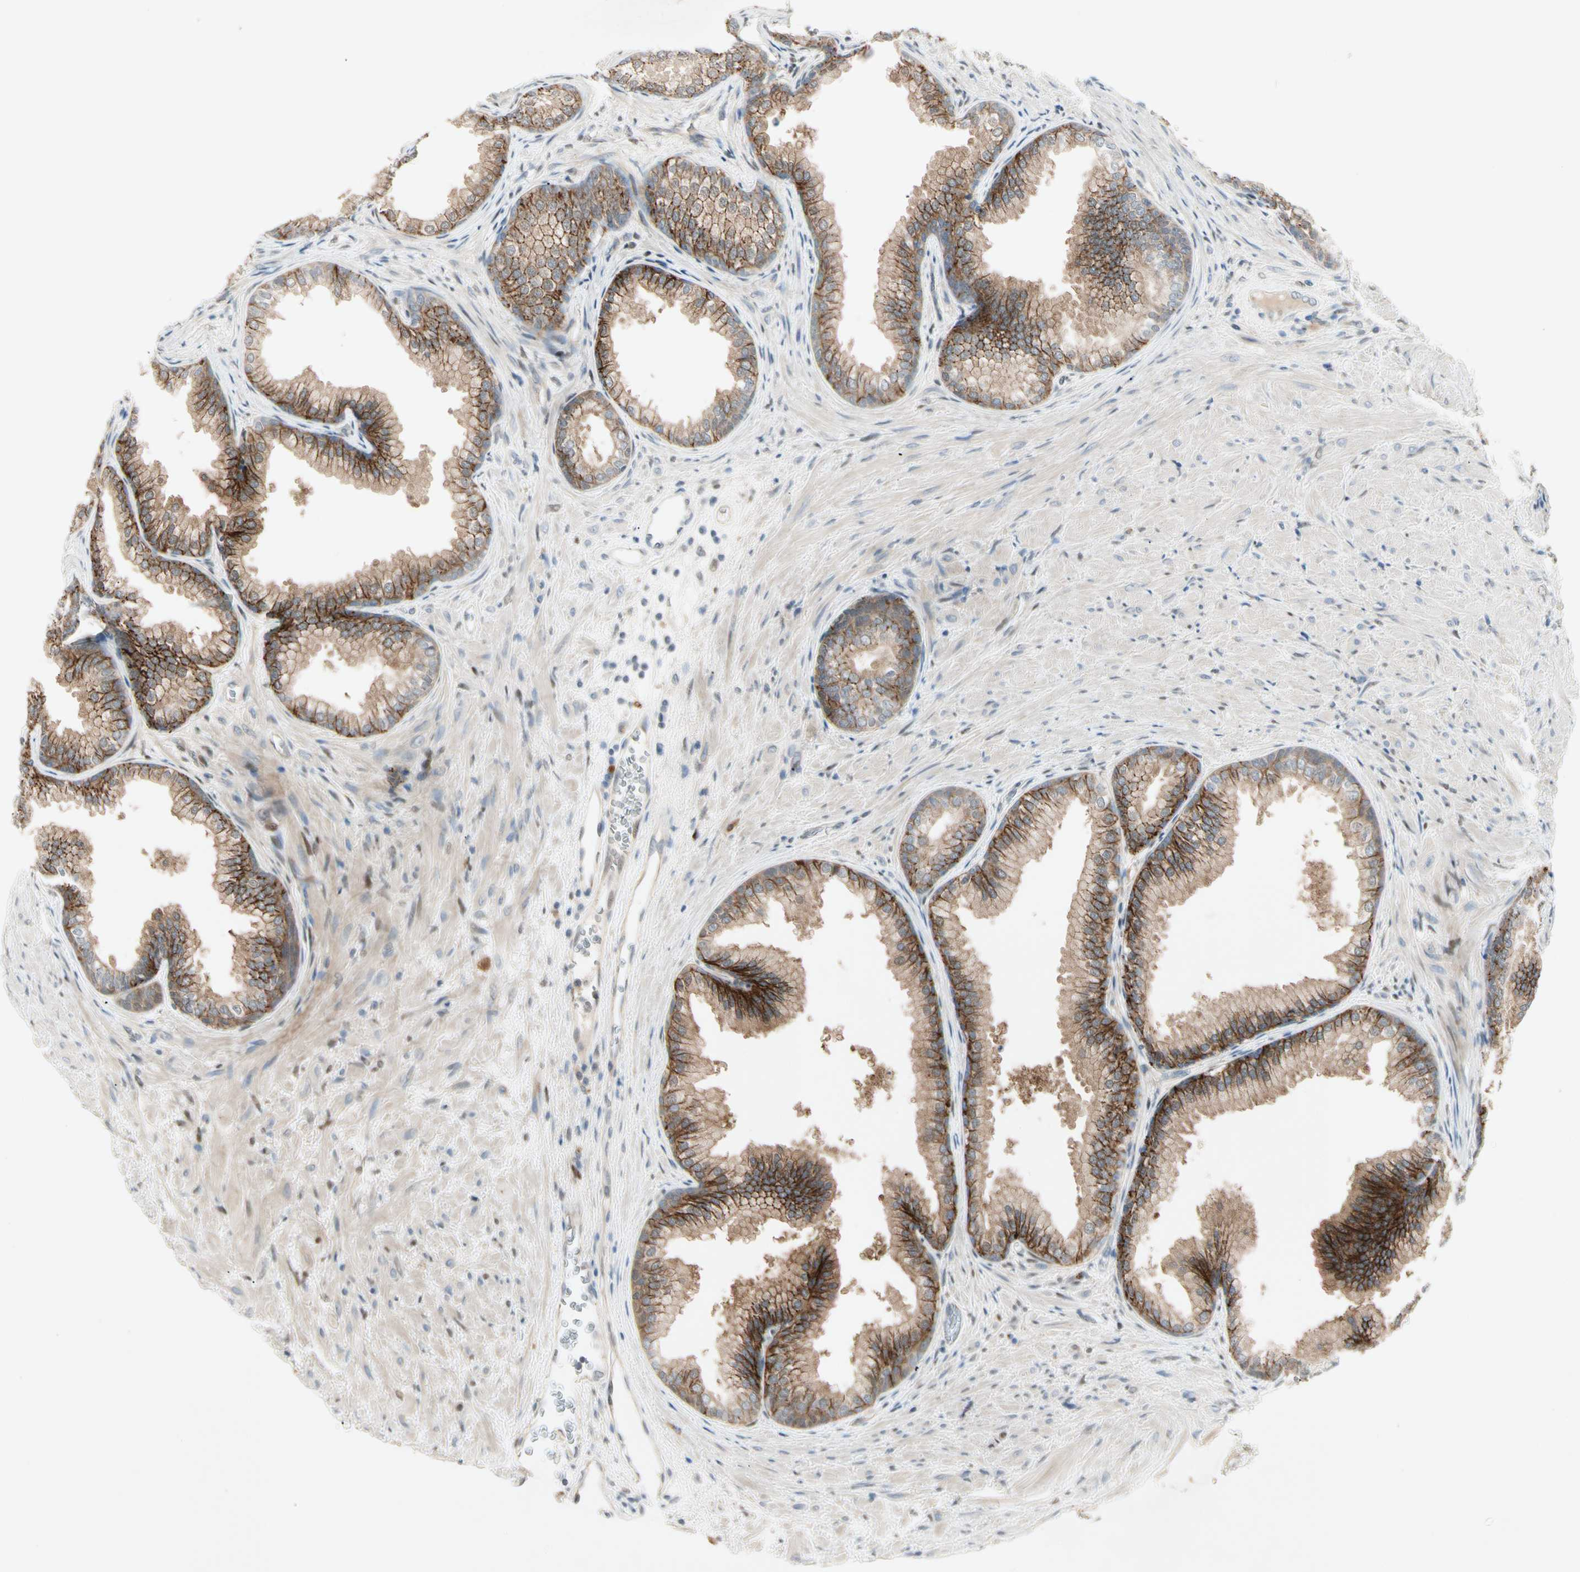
{"staining": {"intensity": "moderate", "quantity": ">75%", "location": "cytoplasmic/membranous"}, "tissue": "prostate", "cell_type": "Glandular cells", "image_type": "normal", "snomed": [{"axis": "morphology", "description": "Normal tissue, NOS"}, {"axis": "topography", "description": "Prostate"}], "caption": "Prostate stained for a protein exhibits moderate cytoplasmic/membranous positivity in glandular cells. (DAB (3,3'-diaminobenzidine) = brown stain, brightfield microscopy at high magnification).", "gene": "IL1R1", "patient": {"sex": "male", "age": 76}}